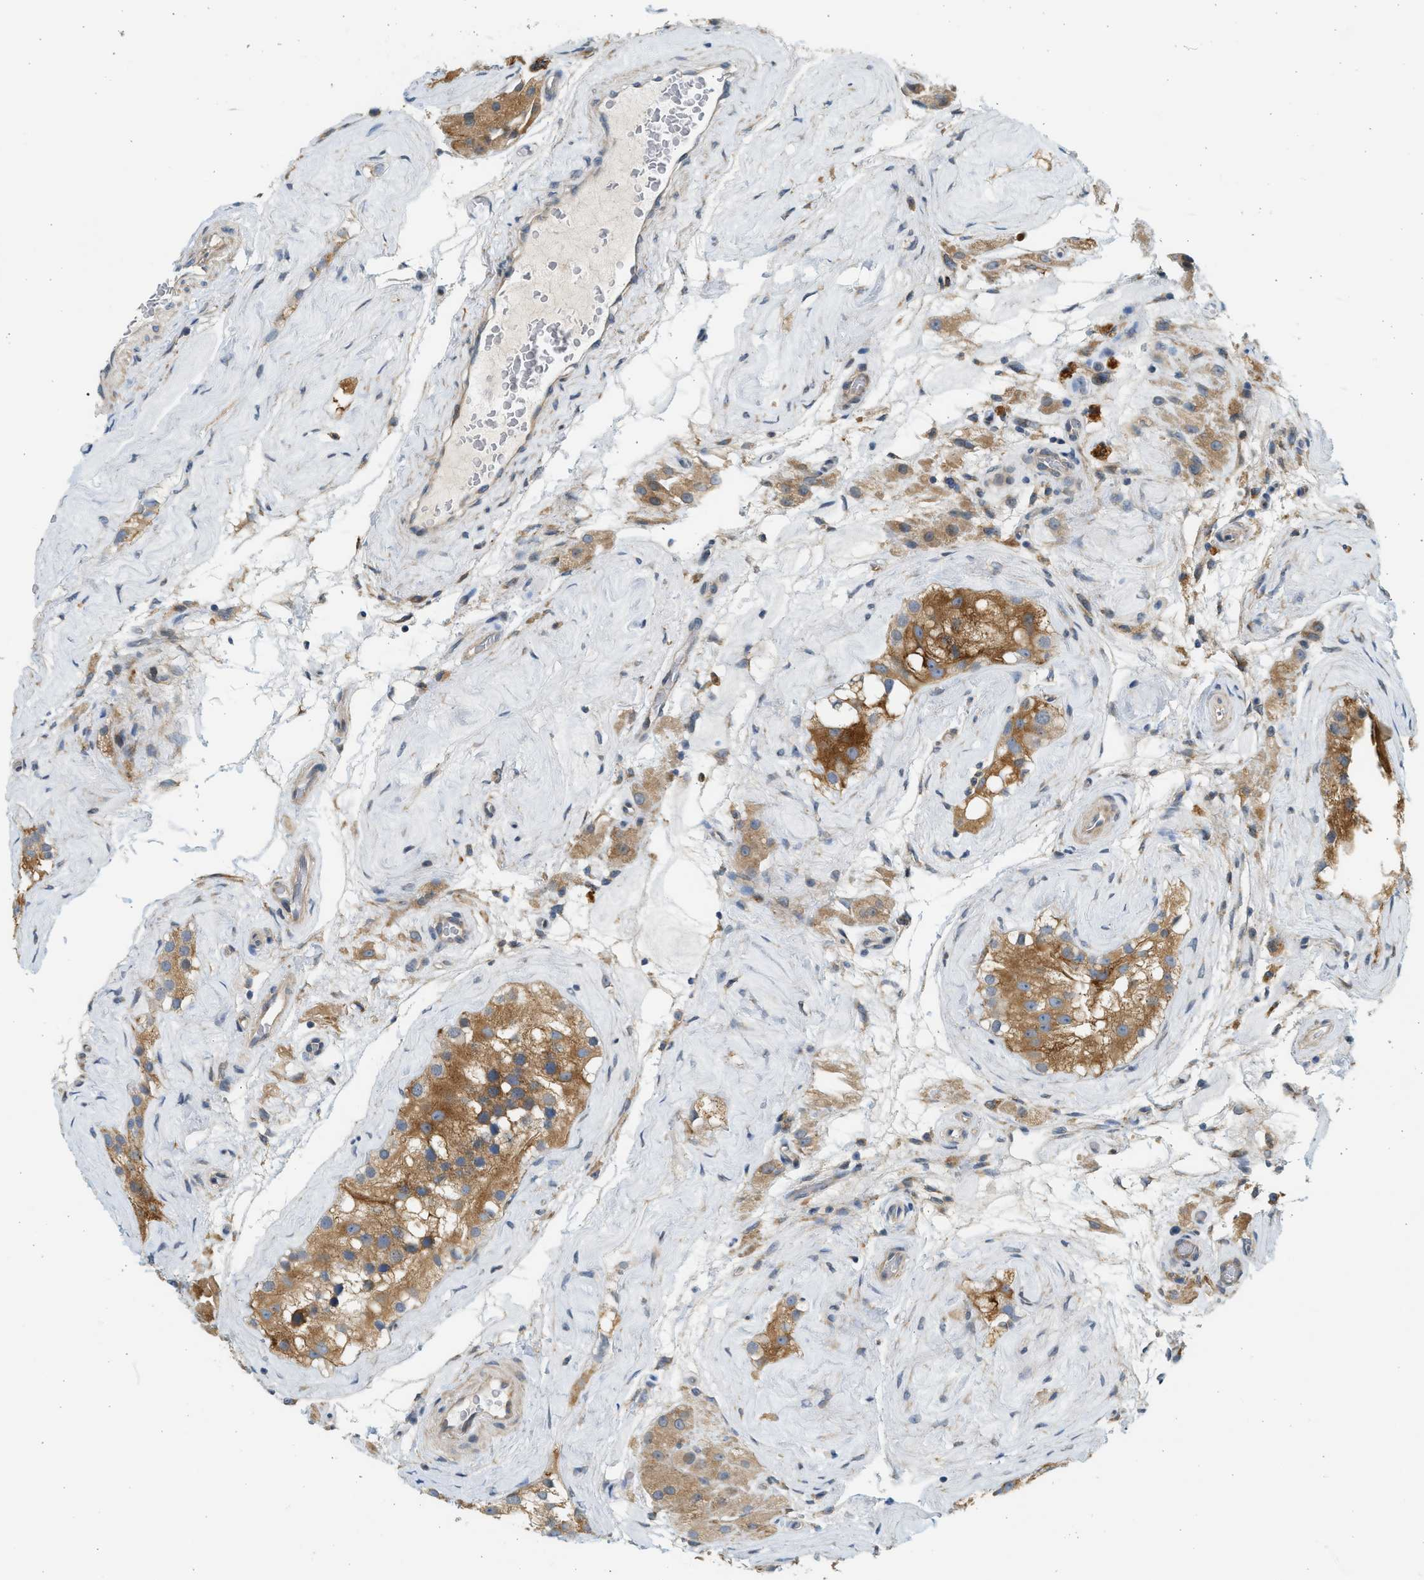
{"staining": {"intensity": "moderate", "quantity": ">75%", "location": "cytoplasmic/membranous"}, "tissue": "testis", "cell_type": "Cells in seminiferous ducts", "image_type": "normal", "snomed": [{"axis": "morphology", "description": "Normal tissue, NOS"}, {"axis": "morphology", "description": "Seminoma, NOS"}, {"axis": "topography", "description": "Testis"}], "caption": "Human testis stained for a protein (brown) demonstrates moderate cytoplasmic/membranous positive positivity in about >75% of cells in seminiferous ducts.", "gene": "KDELR2", "patient": {"sex": "male", "age": 71}}